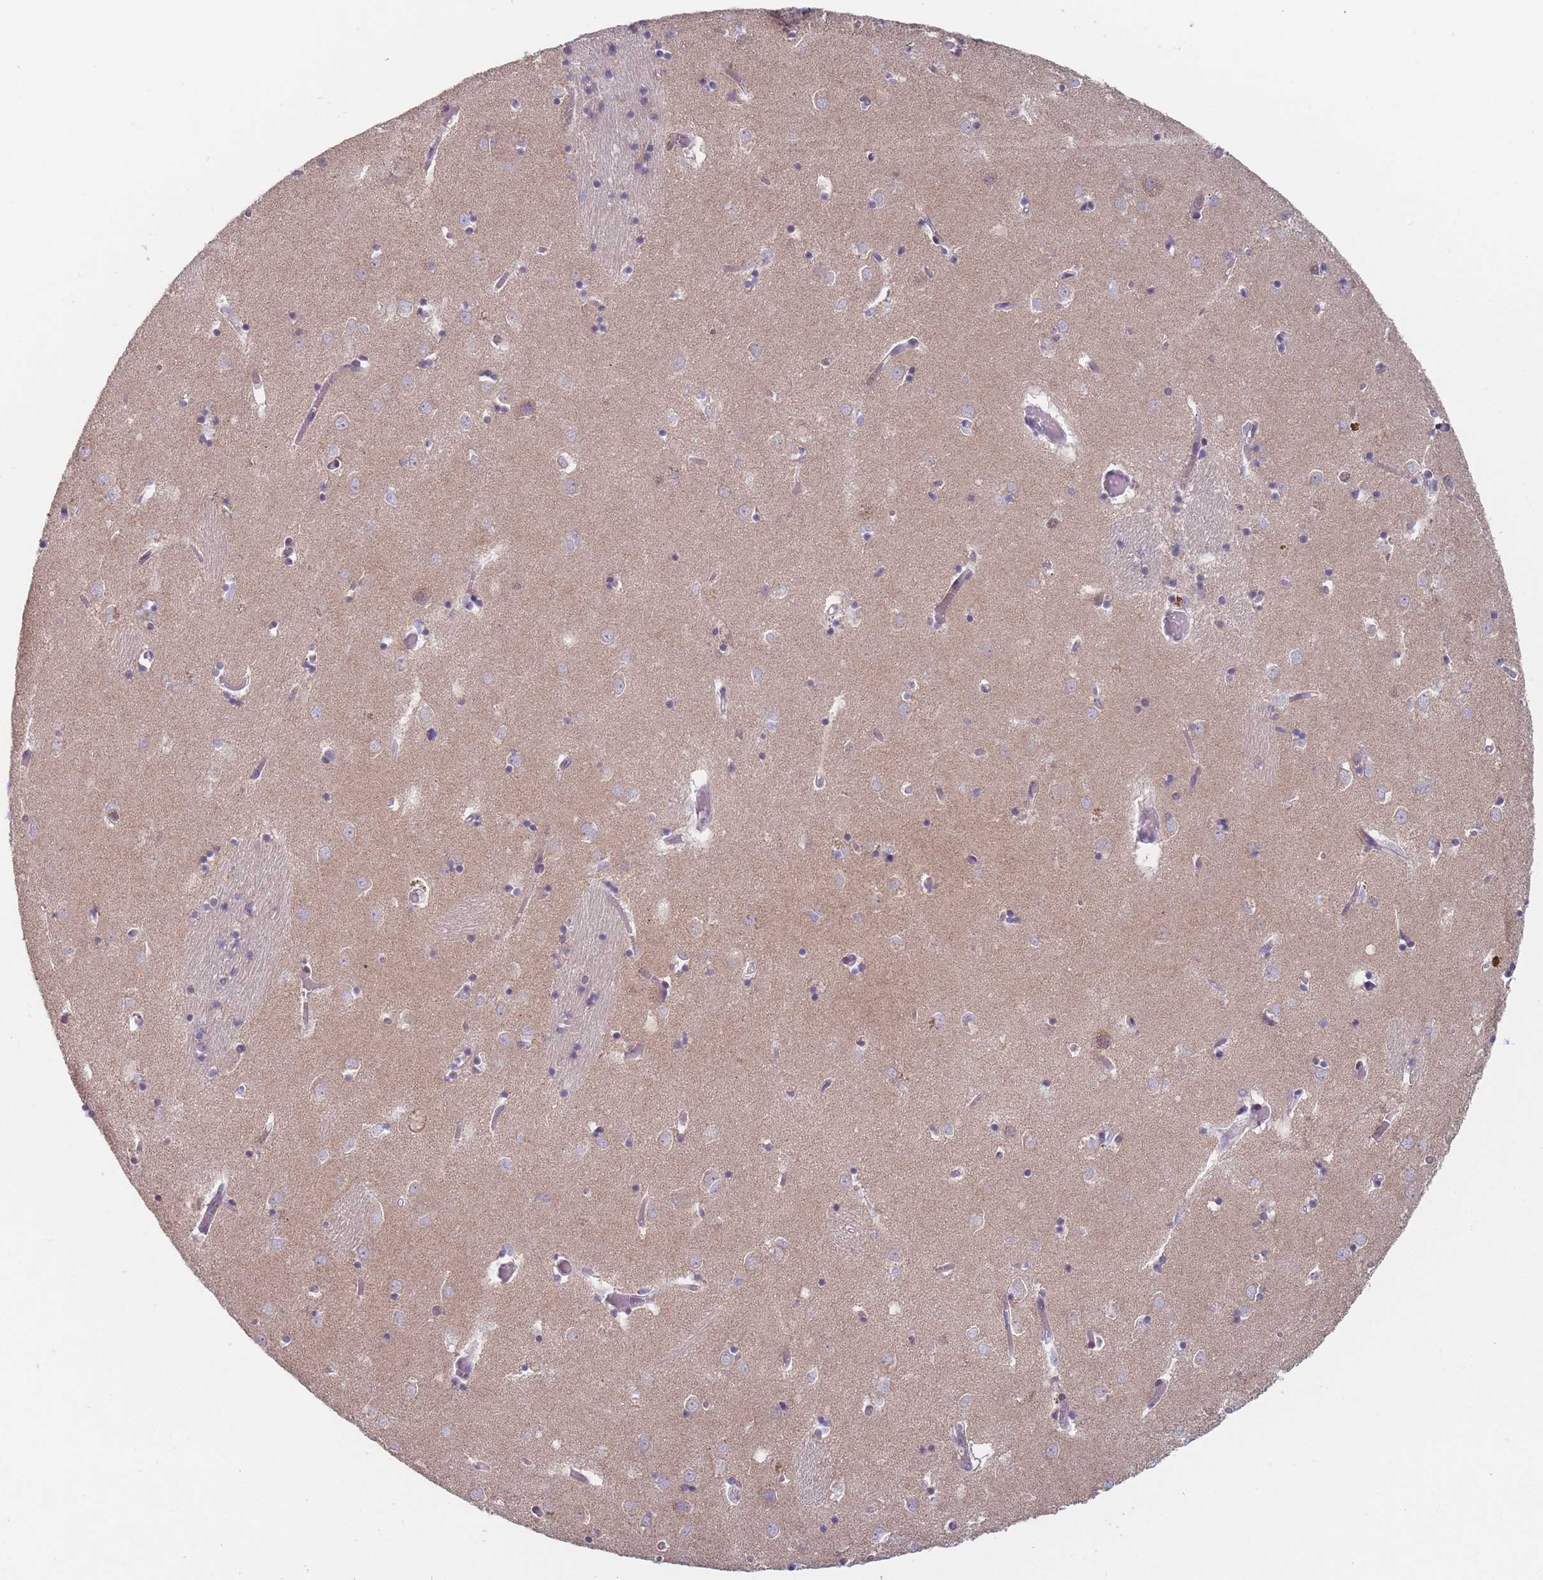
{"staining": {"intensity": "weak", "quantity": "<25%", "location": "cytoplasmic/membranous"}, "tissue": "caudate", "cell_type": "Glial cells", "image_type": "normal", "snomed": [{"axis": "morphology", "description": "Normal tissue, NOS"}, {"axis": "topography", "description": "Lateral ventricle wall"}], "caption": "Immunohistochemistry (IHC) micrograph of unremarkable caudate: caudate stained with DAB (3,3'-diaminobenzidine) exhibits no significant protein expression in glial cells.", "gene": "PEX7", "patient": {"sex": "male", "age": 70}}